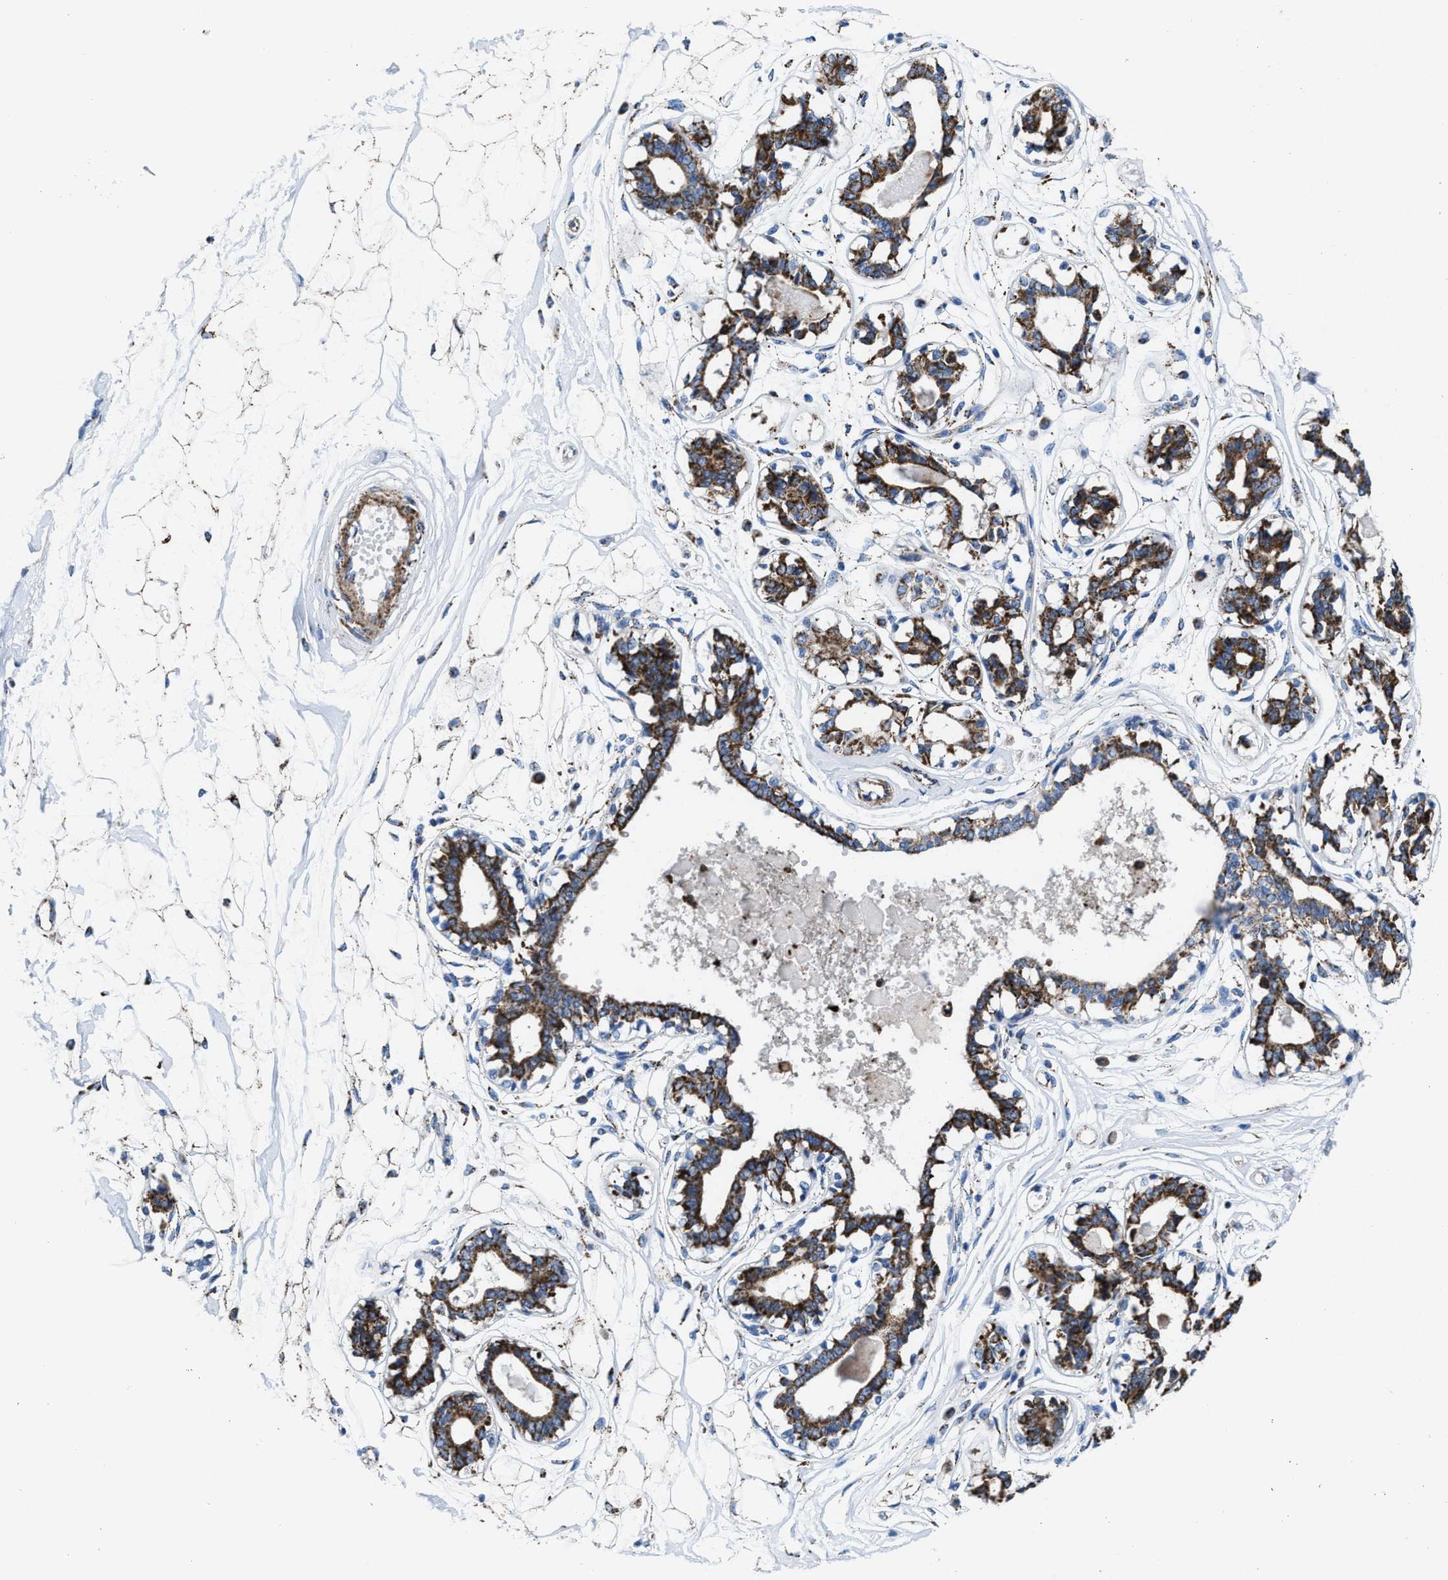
{"staining": {"intensity": "moderate", "quantity": ">75%", "location": "cytoplasmic/membranous"}, "tissue": "breast", "cell_type": "Adipocytes", "image_type": "normal", "snomed": [{"axis": "morphology", "description": "Normal tissue, NOS"}, {"axis": "topography", "description": "Breast"}], "caption": "Protein analysis of unremarkable breast exhibits moderate cytoplasmic/membranous positivity in approximately >75% of adipocytes. Immunohistochemistry stains the protein of interest in brown and the nuclei are stained blue.", "gene": "ALDH1B1", "patient": {"sex": "female", "age": 45}}